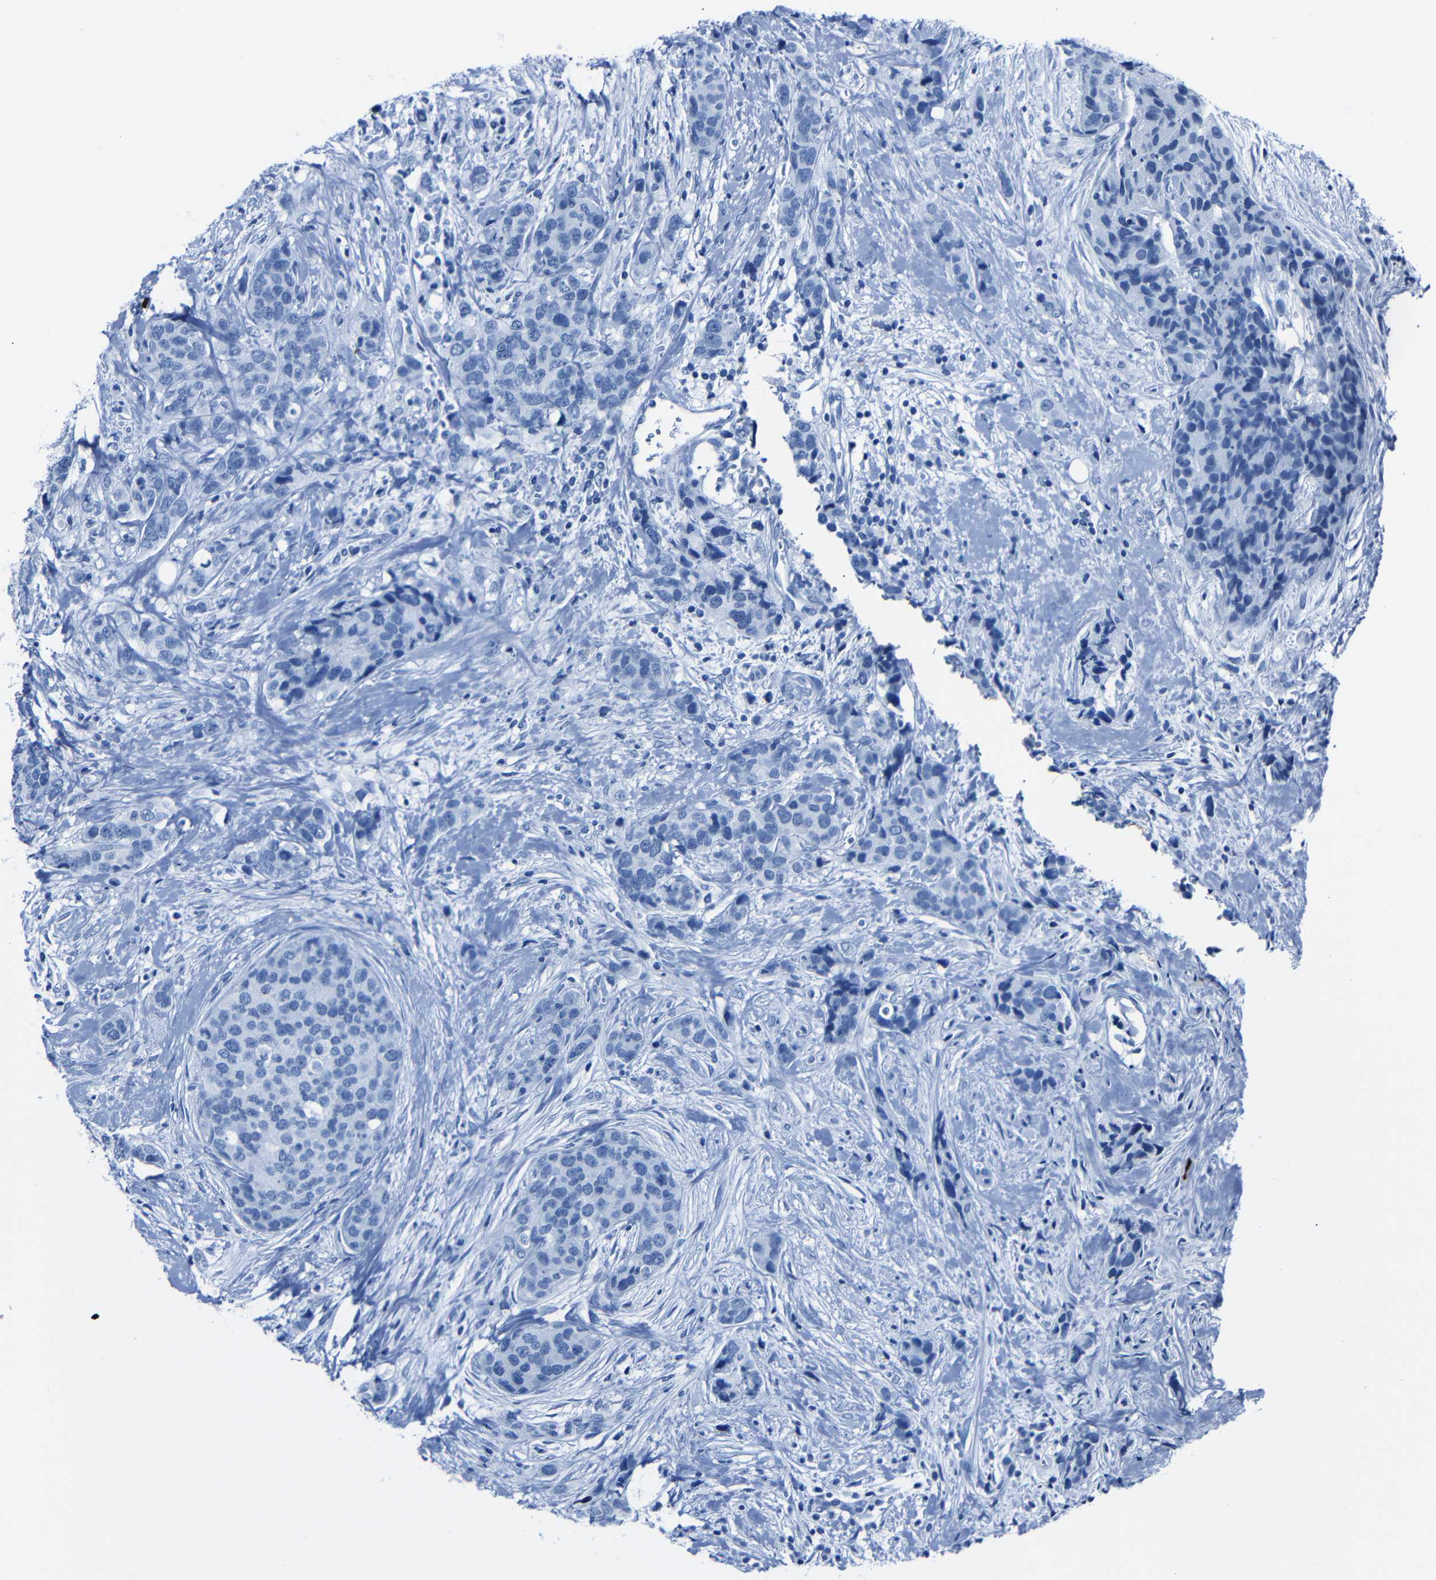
{"staining": {"intensity": "negative", "quantity": "none", "location": "none"}, "tissue": "breast cancer", "cell_type": "Tumor cells", "image_type": "cancer", "snomed": [{"axis": "morphology", "description": "Lobular carcinoma"}, {"axis": "topography", "description": "Breast"}], "caption": "The photomicrograph shows no significant expression in tumor cells of breast lobular carcinoma.", "gene": "CLDN11", "patient": {"sex": "female", "age": 59}}